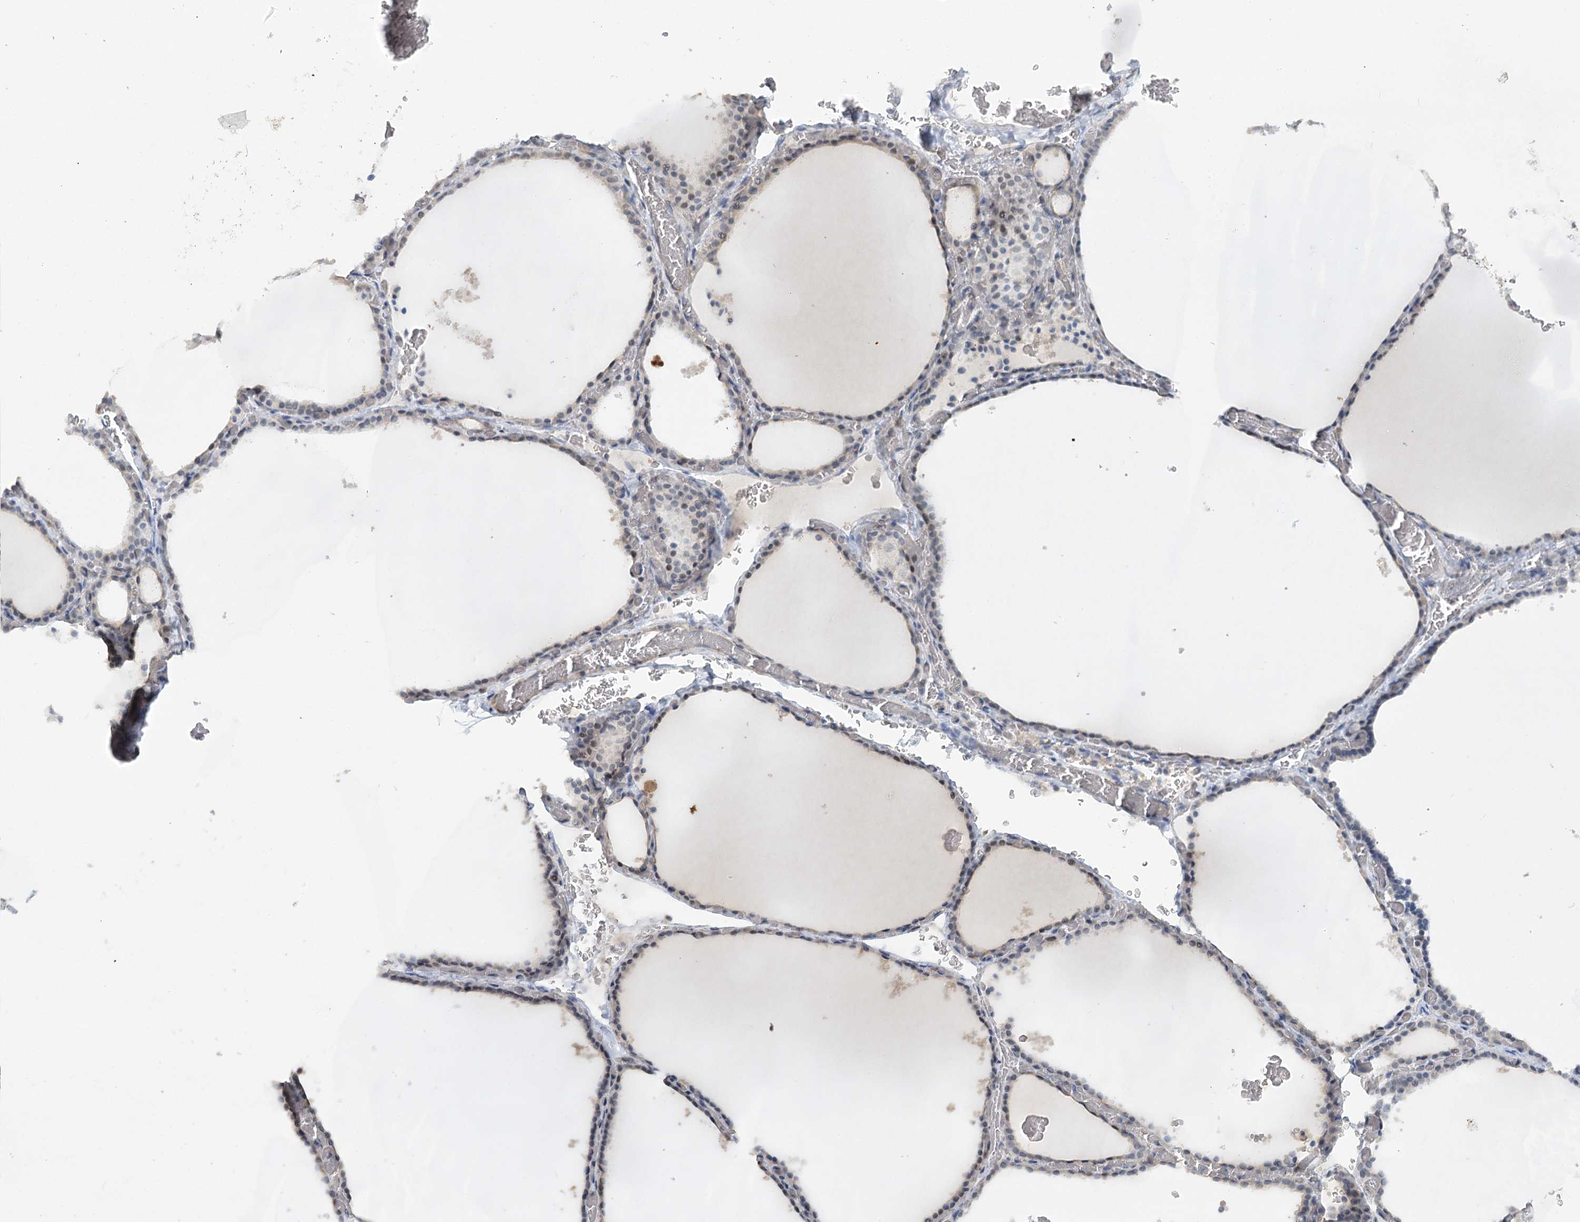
{"staining": {"intensity": "weak", "quantity": "<25%", "location": "cytoplasmic/membranous"}, "tissue": "thyroid gland", "cell_type": "Glandular cells", "image_type": "normal", "snomed": [{"axis": "morphology", "description": "Normal tissue, NOS"}, {"axis": "topography", "description": "Thyroid gland"}], "caption": "A photomicrograph of thyroid gland stained for a protein shows no brown staining in glandular cells. Brightfield microscopy of IHC stained with DAB (3,3'-diaminobenzidine) (brown) and hematoxylin (blue), captured at high magnification.", "gene": "TRAF3IP1", "patient": {"sex": "female", "age": 39}}